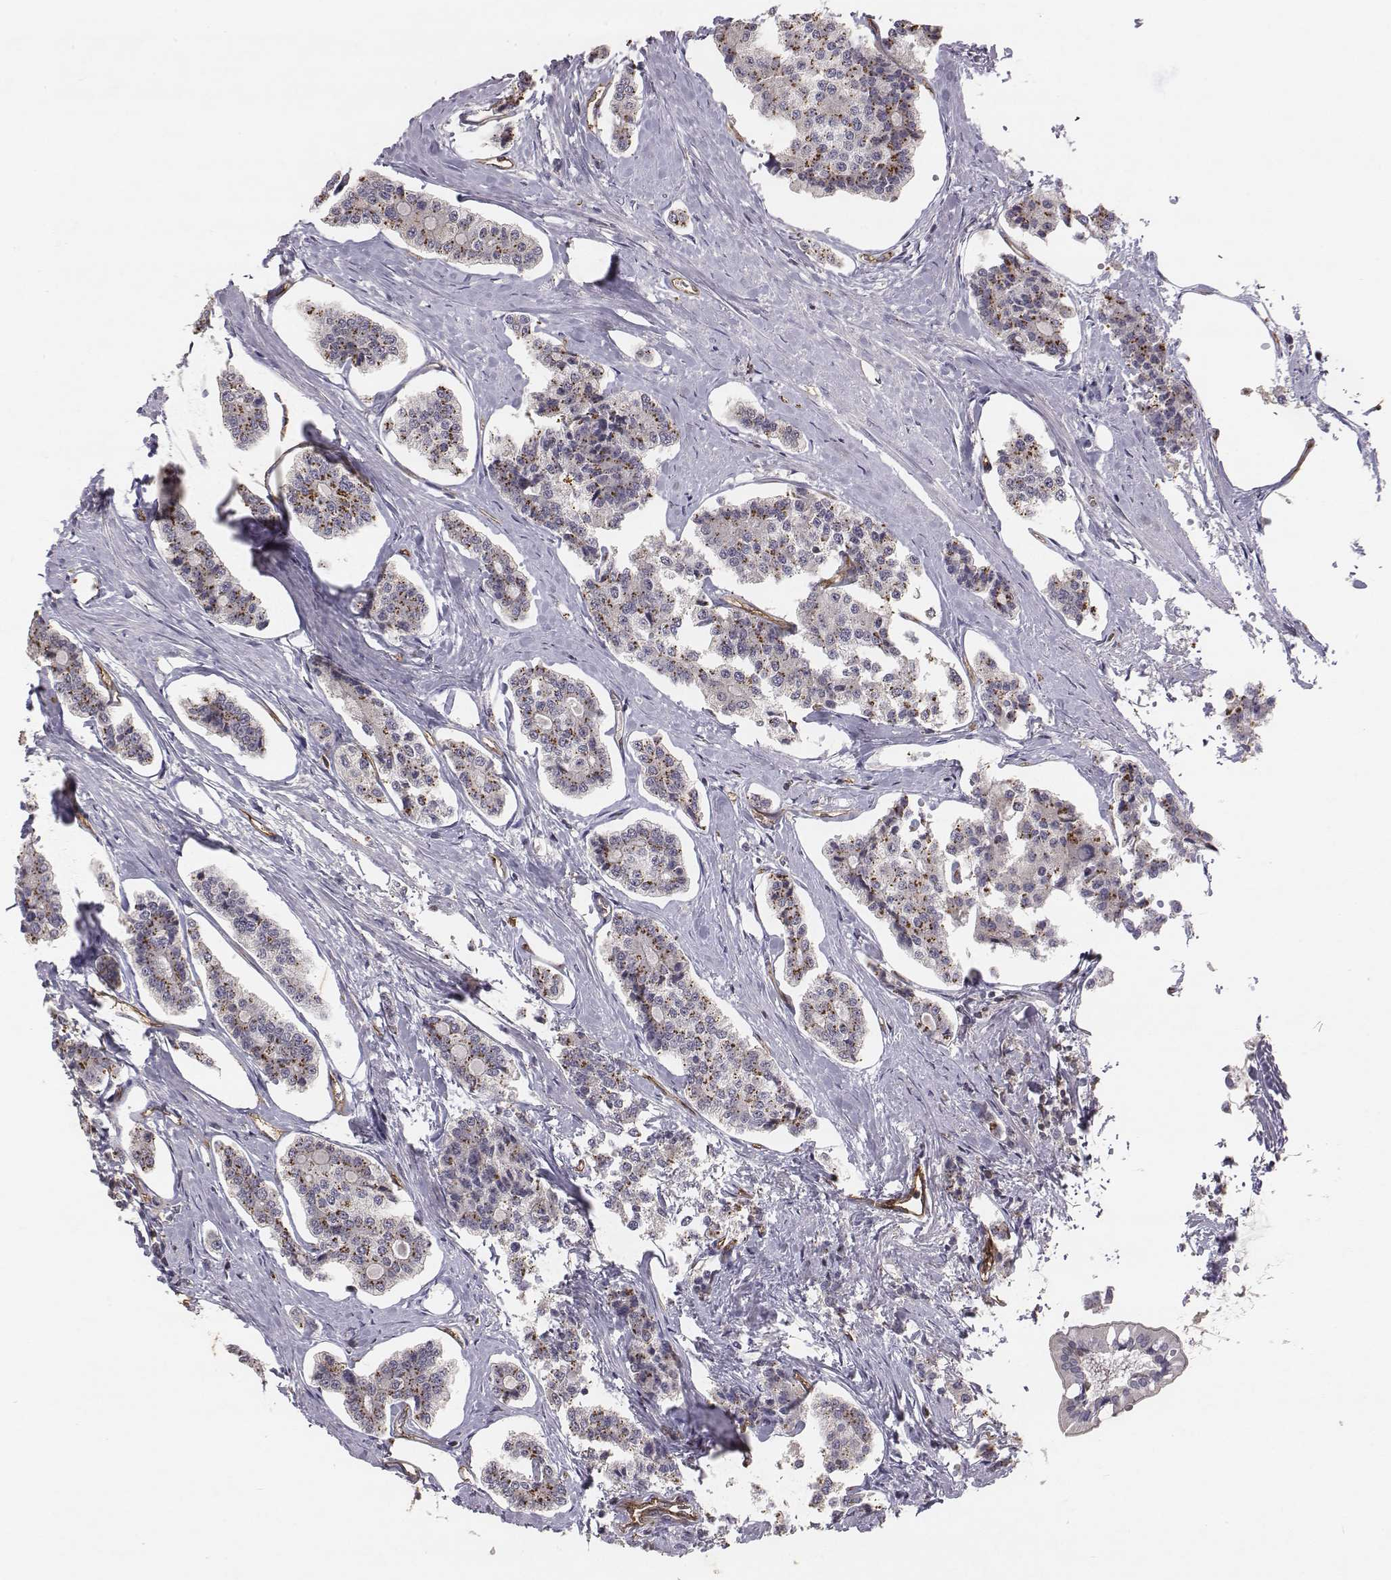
{"staining": {"intensity": "moderate", "quantity": "25%-75%", "location": "cytoplasmic/membranous"}, "tissue": "carcinoid", "cell_type": "Tumor cells", "image_type": "cancer", "snomed": [{"axis": "morphology", "description": "Carcinoid, malignant, NOS"}, {"axis": "topography", "description": "Small intestine"}], "caption": "A brown stain shows moderate cytoplasmic/membranous expression of a protein in human carcinoid tumor cells.", "gene": "PTPRG", "patient": {"sex": "female", "age": 65}}